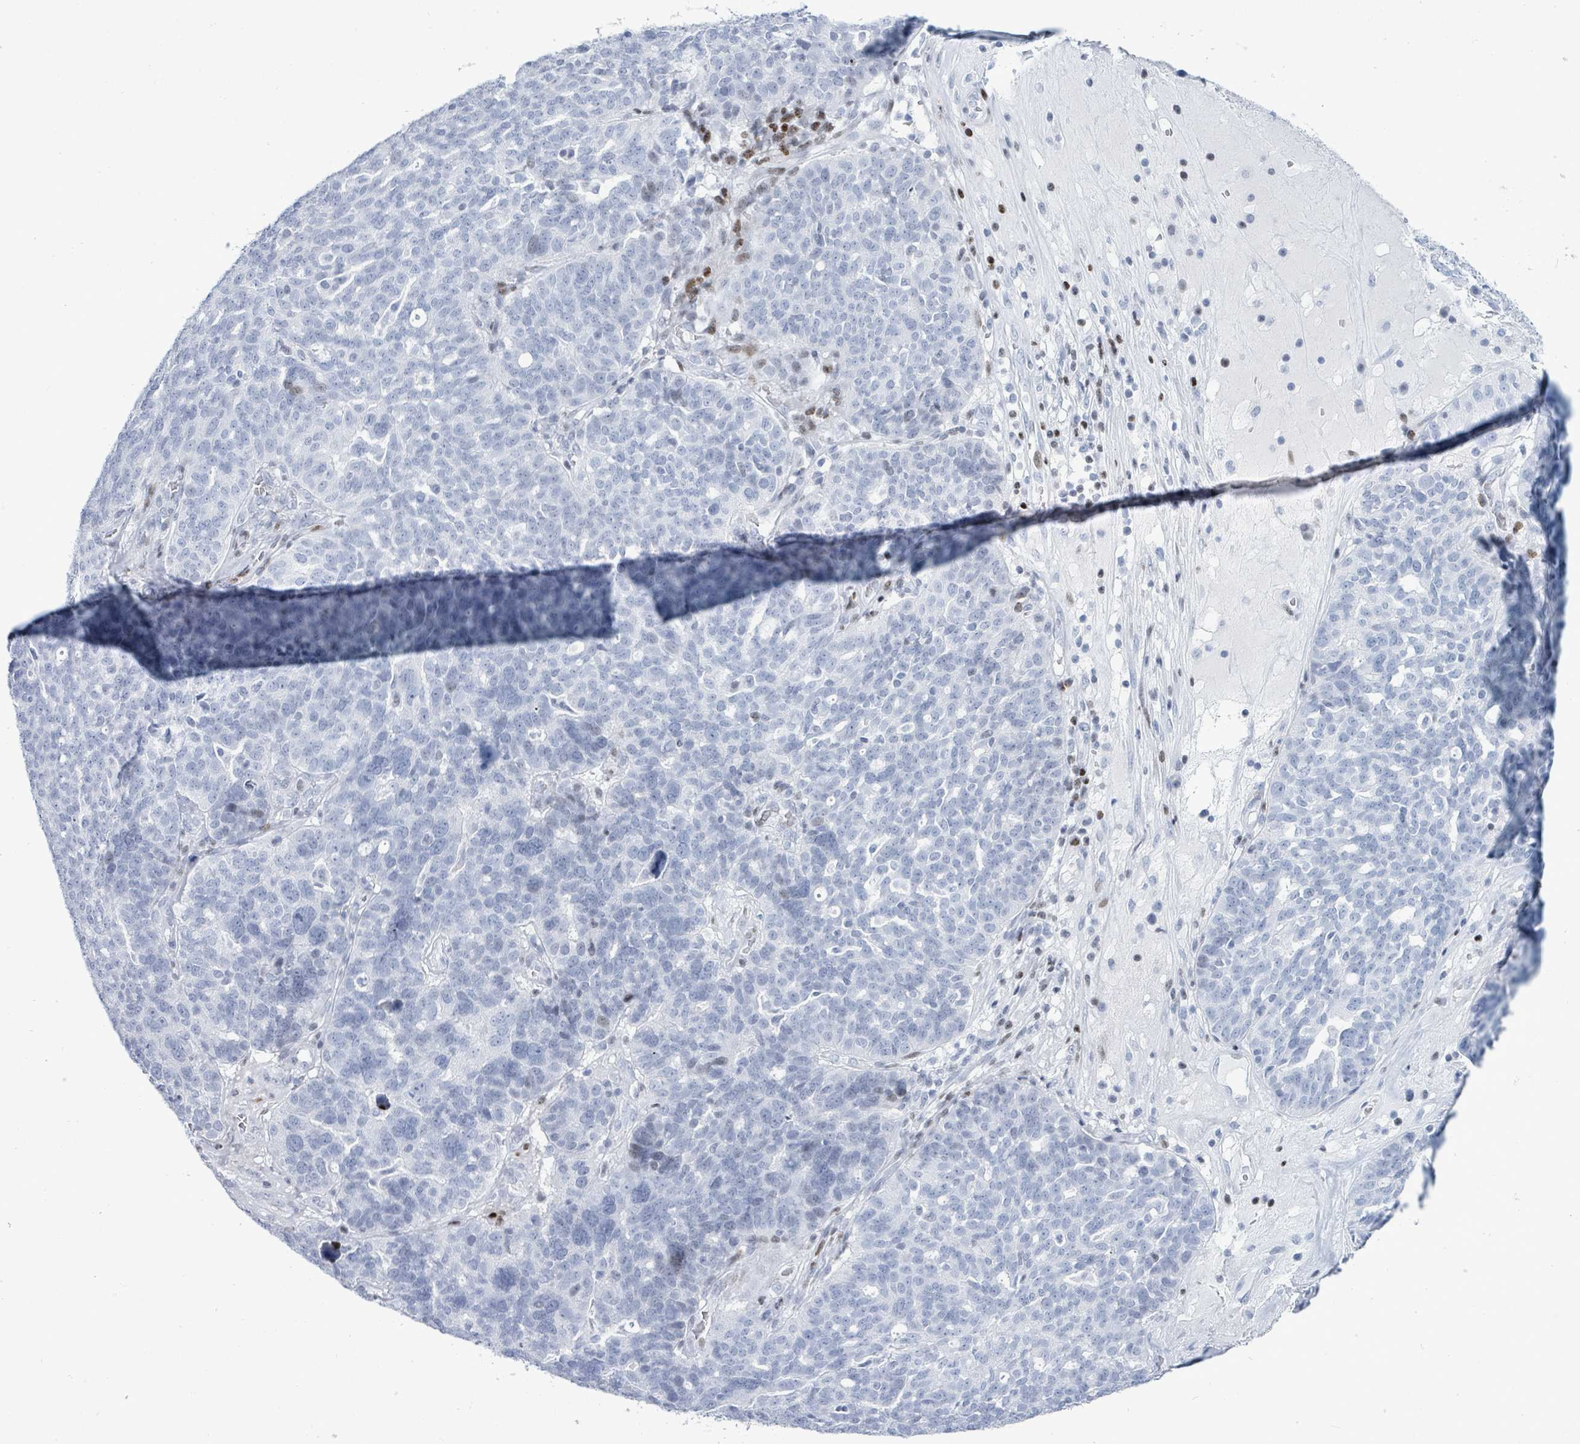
{"staining": {"intensity": "negative", "quantity": "none", "location": "none"}, "tissue": "ovarian cancer", "cell_type": "Tumor cells", "image_type": "cancer", "snomed": [{"axis": "morphology", "description": "Cystadenocarcinoma, serous, NOS"}, {"axis": "topography", "description": "Ovary"}], "caption": "Image shows no significant protein staining in tumor cells of serous cystadenocarcinoma (ovarian). (Brightfield microscopy of DAB immunohistochemistry at high magnification).", "gene": "MALL", "patient": {"sex": "female", "age": 59}}